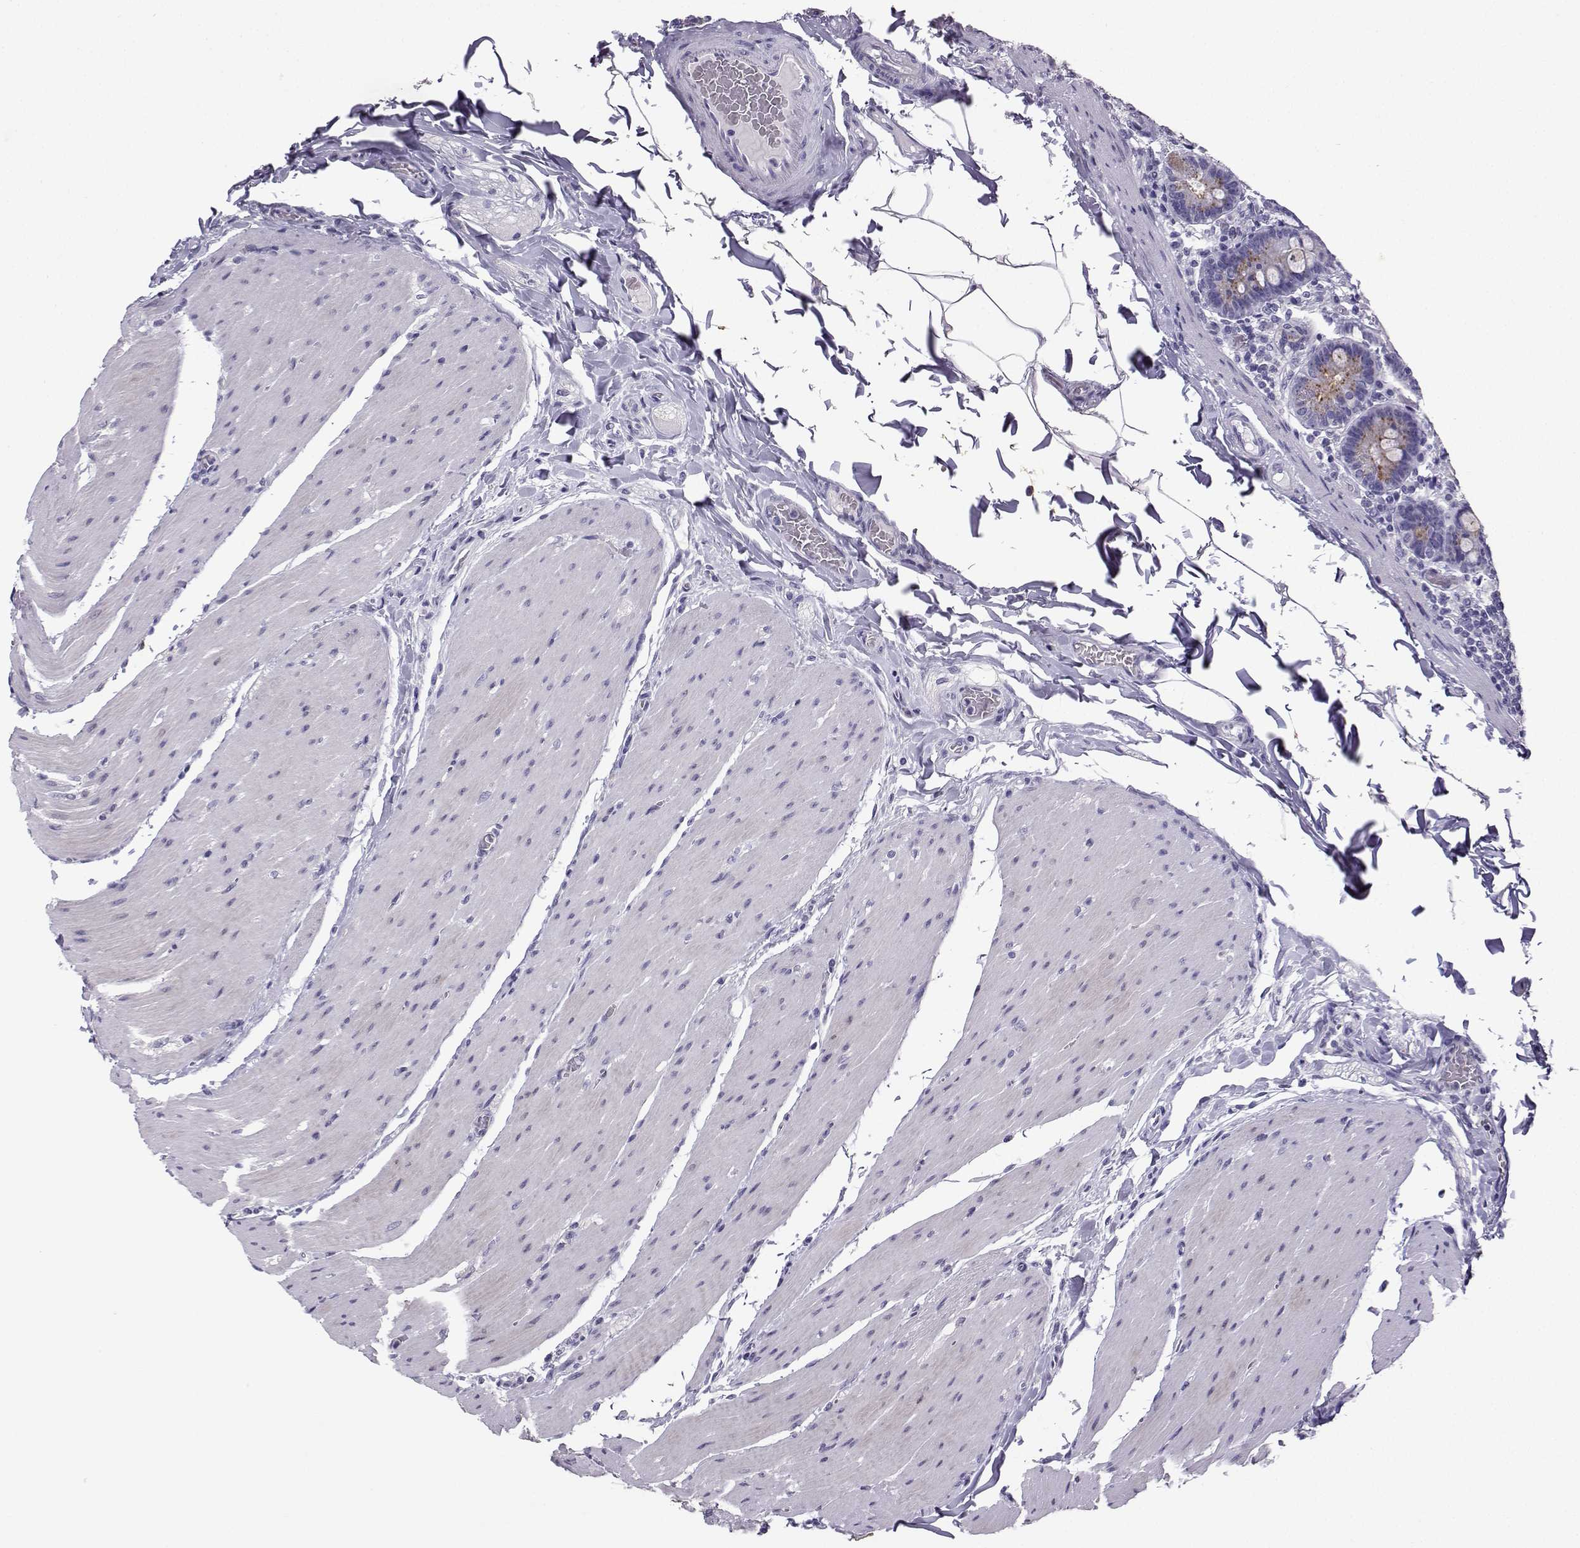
{"staining": {"intensity": "weak", "quantity": "<25%", "location": "cytoplasmic/membranous"}, "tissue": "small intestine", "cell_type": "Glandular cells", "image_type": "normal", "snomed": [{"axis": "morphology", "description": "Normal tissue, NOS"}, {"axis": "topography", "description": "Small intestine"}], "caption": "Human small intestine stained for a protein using immunohistochemistry (IHC) shows no expression in glandular cells.", "gene": "TBR1", "patient": {"sex": "male", "age": 37}}